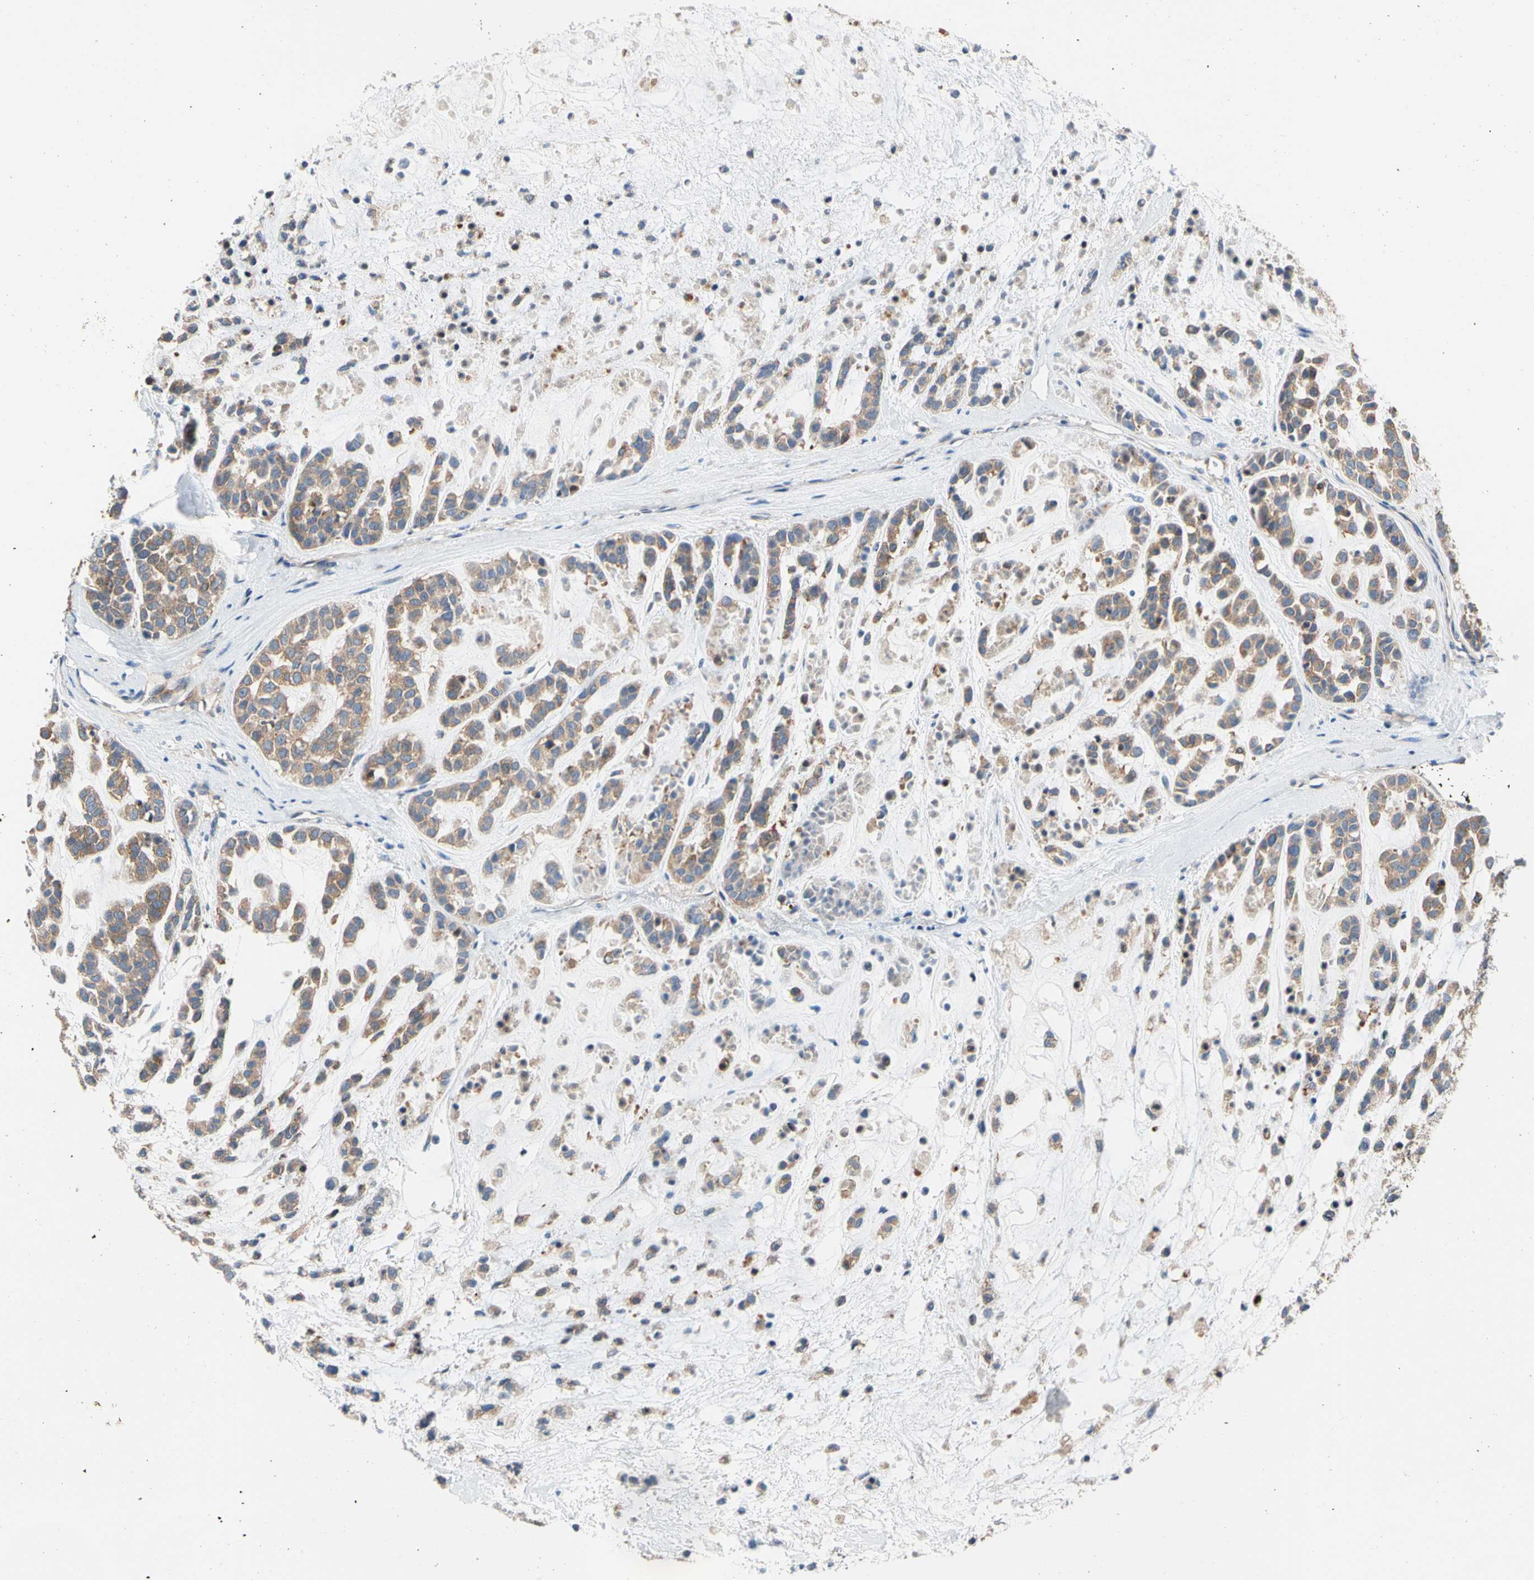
{"staining": {"intensity": "moderate", "quantity": ">75%", "location": "cytoplasmic/membranous"}, "tissue": "head and neck cancer", "cell_type": "Tumor cells", "image_type": "cancer", "snomed": [{"axis": "morphology", "description": "Adenocarcinoma, NOS"}, {"axis": "morphology", "description": "Adenoma, NOS"}, {"axis": "topography", "description": "Head-Neck"}], "caption": "This is an image of IHC staining of head and neck cancer (adenocarcinoma), which shows moderate staining in the cytoplasmic/membranous of tumor cells.", "gene": "GPHN", "patient": {"sex": "female", "age": 55}}